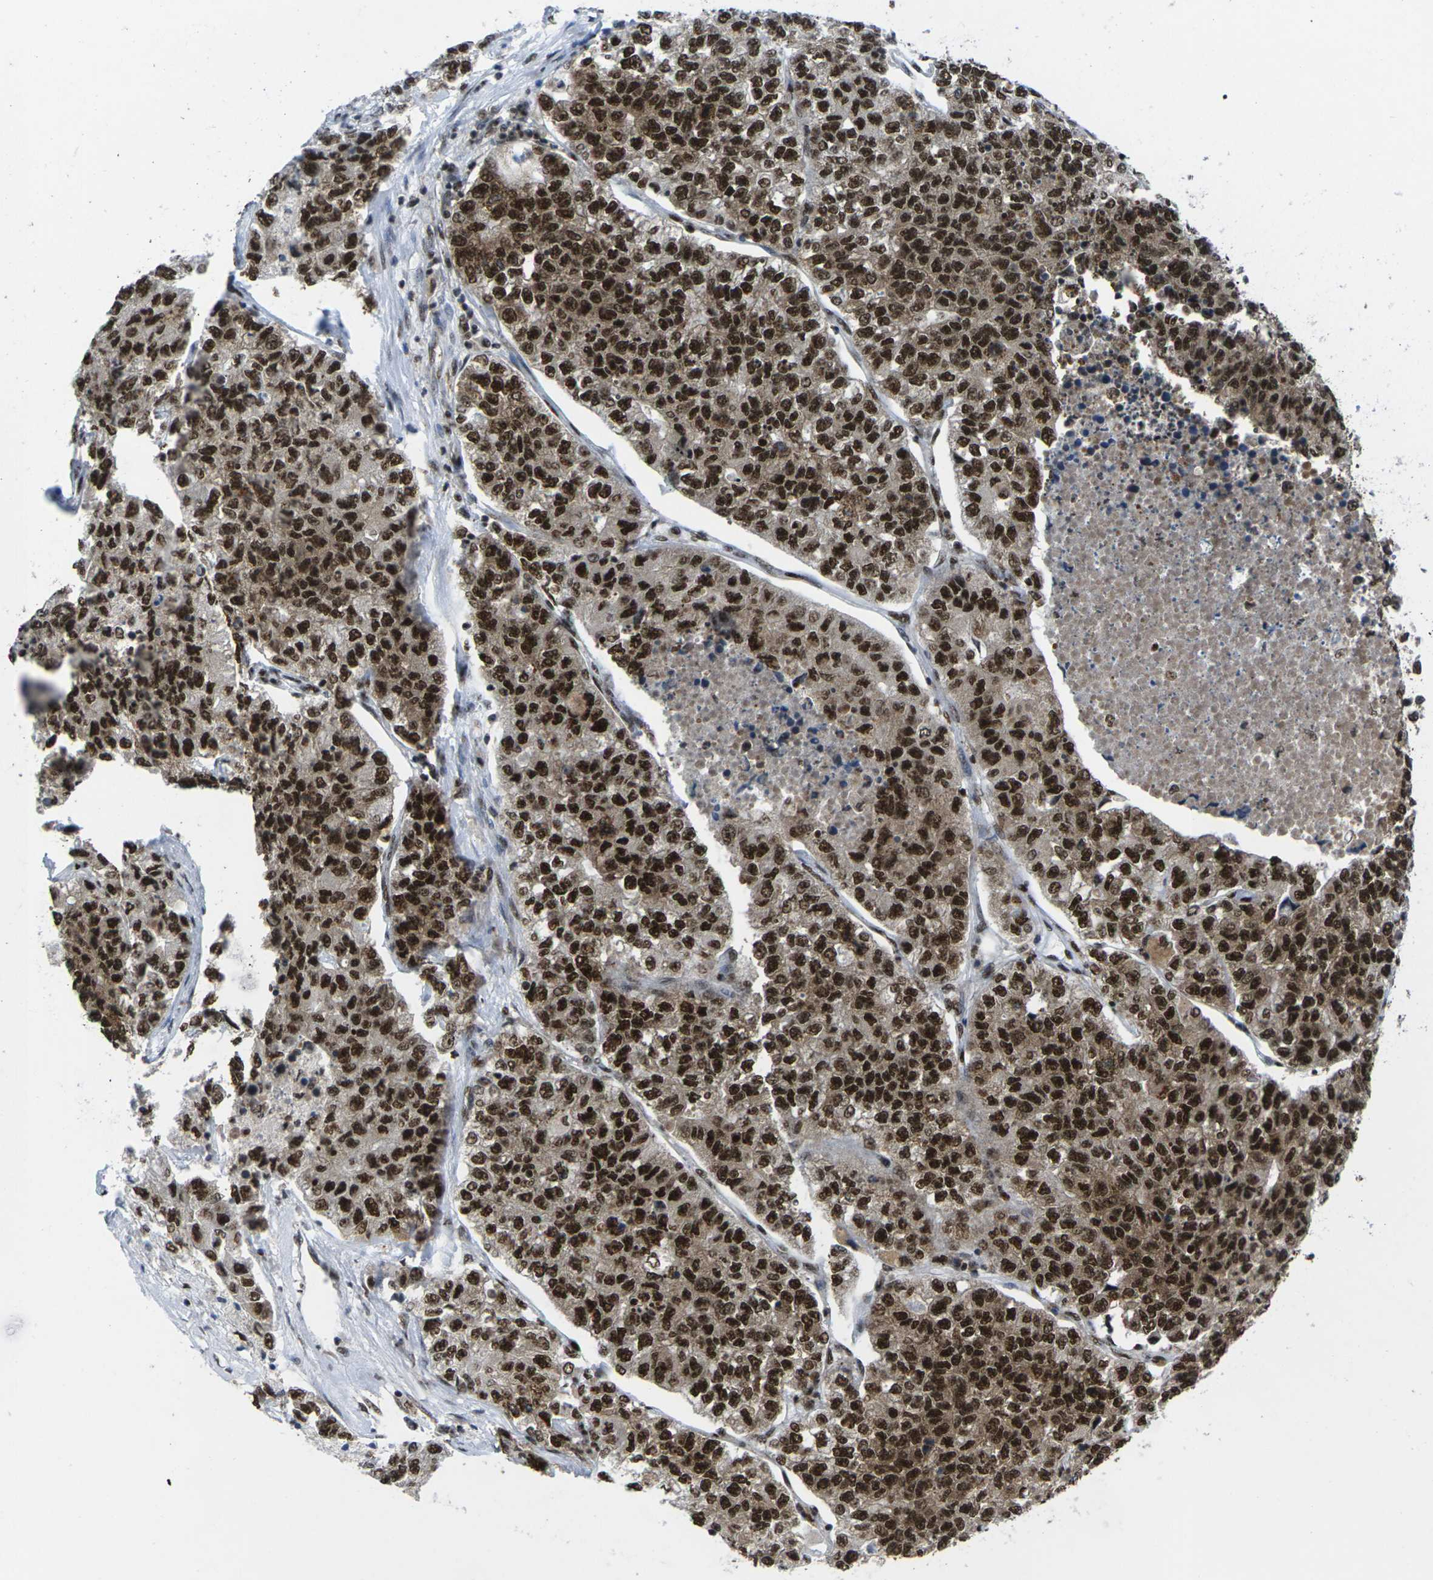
{"staining": {"intensity": "strong", "quantity": ">75%", "location": "cytoplasmic/membranous,nuclear"}, "tissue": "lung cancer", "cell_type": "Tumor cells", "image_type": "cancer", "snomed": [{"axis": "morphology", "description": "Adenocarcinoma, NOS"}, {"axis": "topography", "description": "Lung"}], "caption": "This photomicrograph shows immunohistochemistry (IHC) staining of human lung cancer (adenocarcinoma), with high strong cytoplasmic/membranous and nuclear positivity in about >75% of tumor cells.", "gene": "MAGOH", "patient": {"sex": "male", "age": 49}}